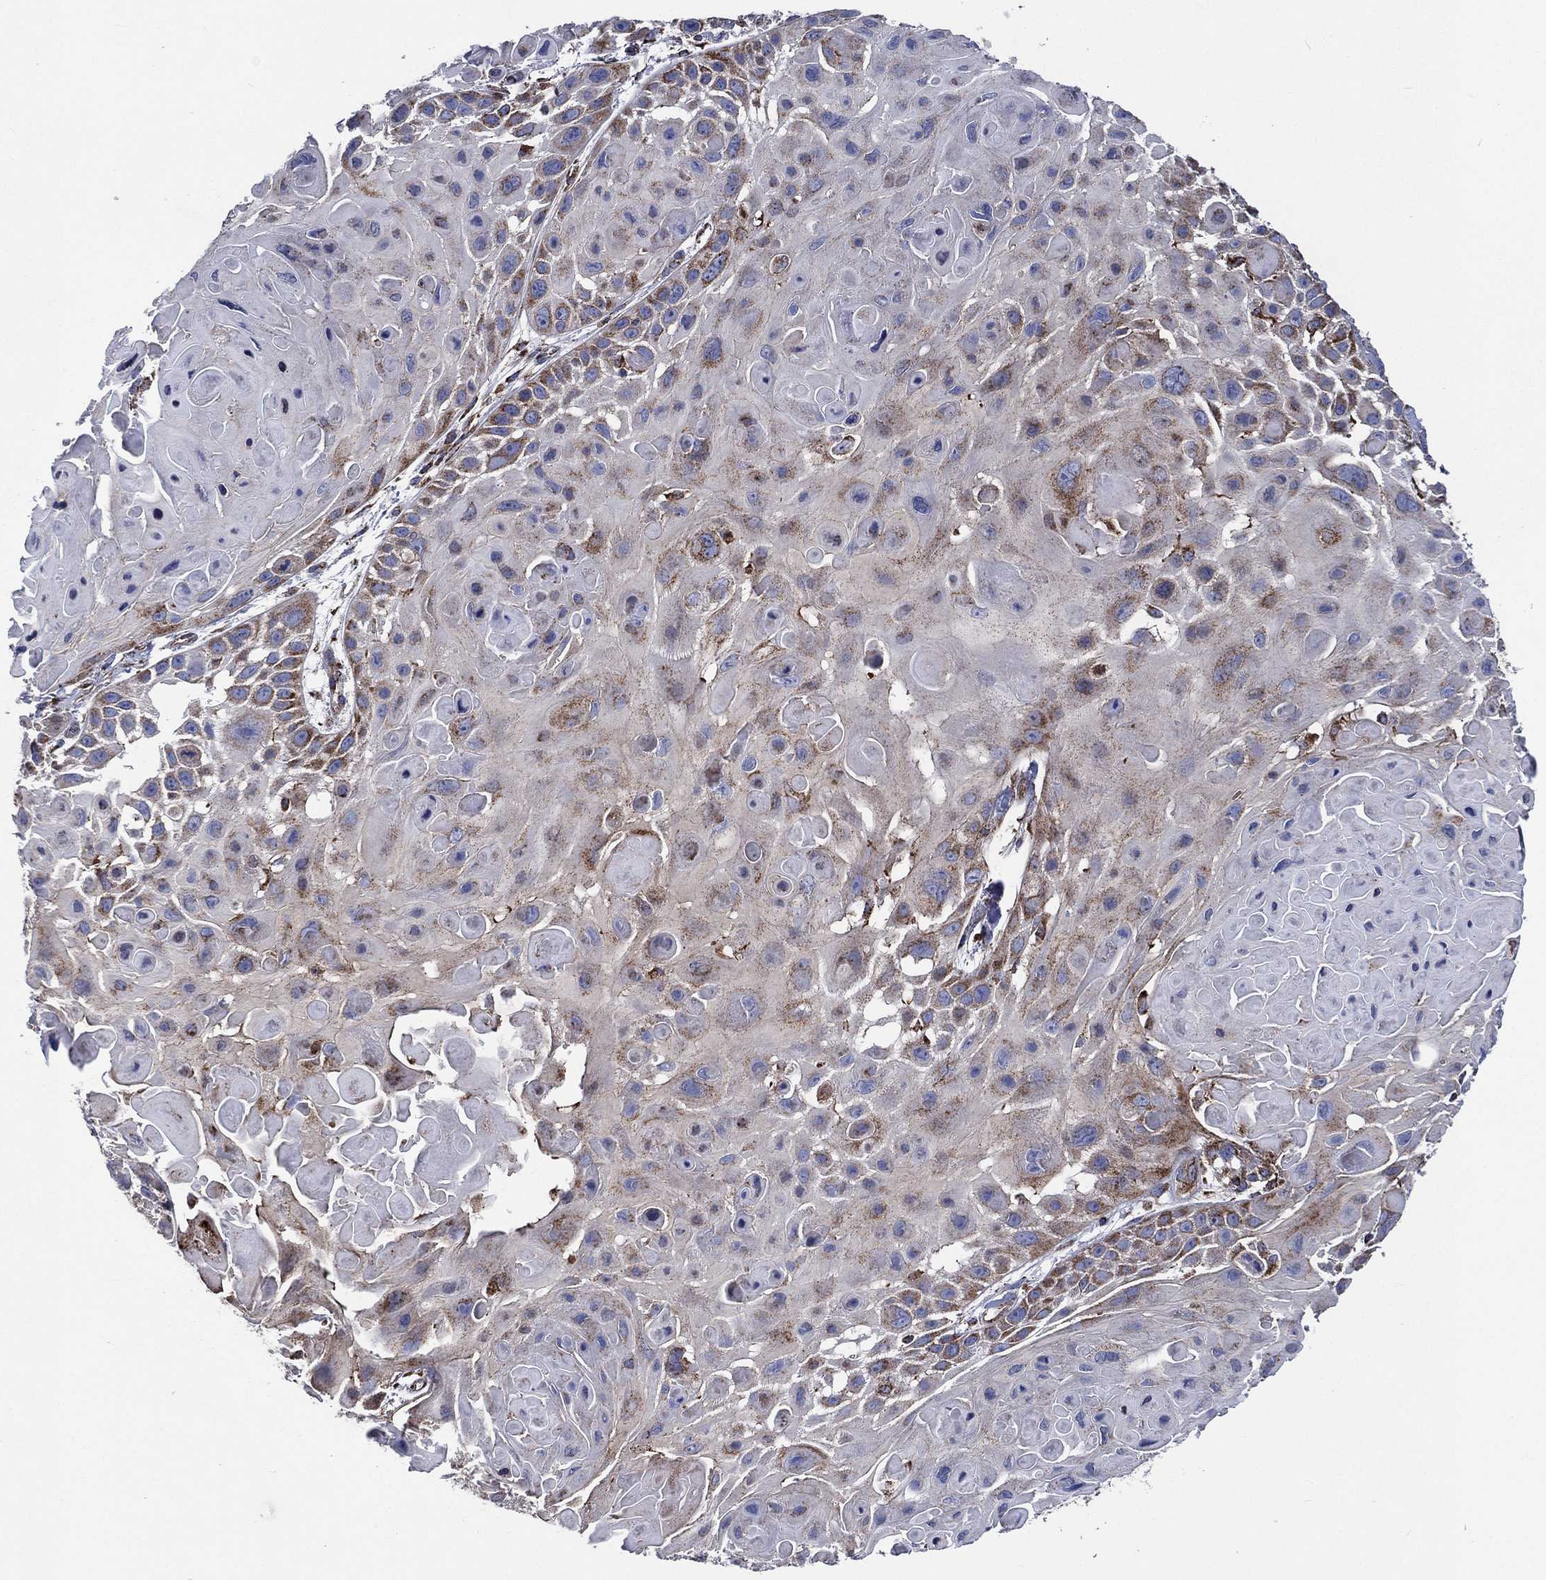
{"staining": {"intensity": "strong", "quantity": "<25%", "location": "cytoplasmic/membranous"}, "tissue": "skin cancer", "cell_type": "Tumor cells", "image_type": "cancer", "snomed": [{"axis": "morphology", "description": "Squamous cell carcinoma, NOS"}, {"axis": "topography", "description": "Skin"}, {"axis": "topography", "description": "Anal"}], "caption": "This image exhibits squamous cell carcinoma (skin) stained with IHC to label a protein in brown. The cytoplasmic/membranous of tumor cells show strong positivity for the protein. Nuclei are counter-stained blue.", "gene": "ANKRD37", "patient": {"sex": "female", "age": 75}}